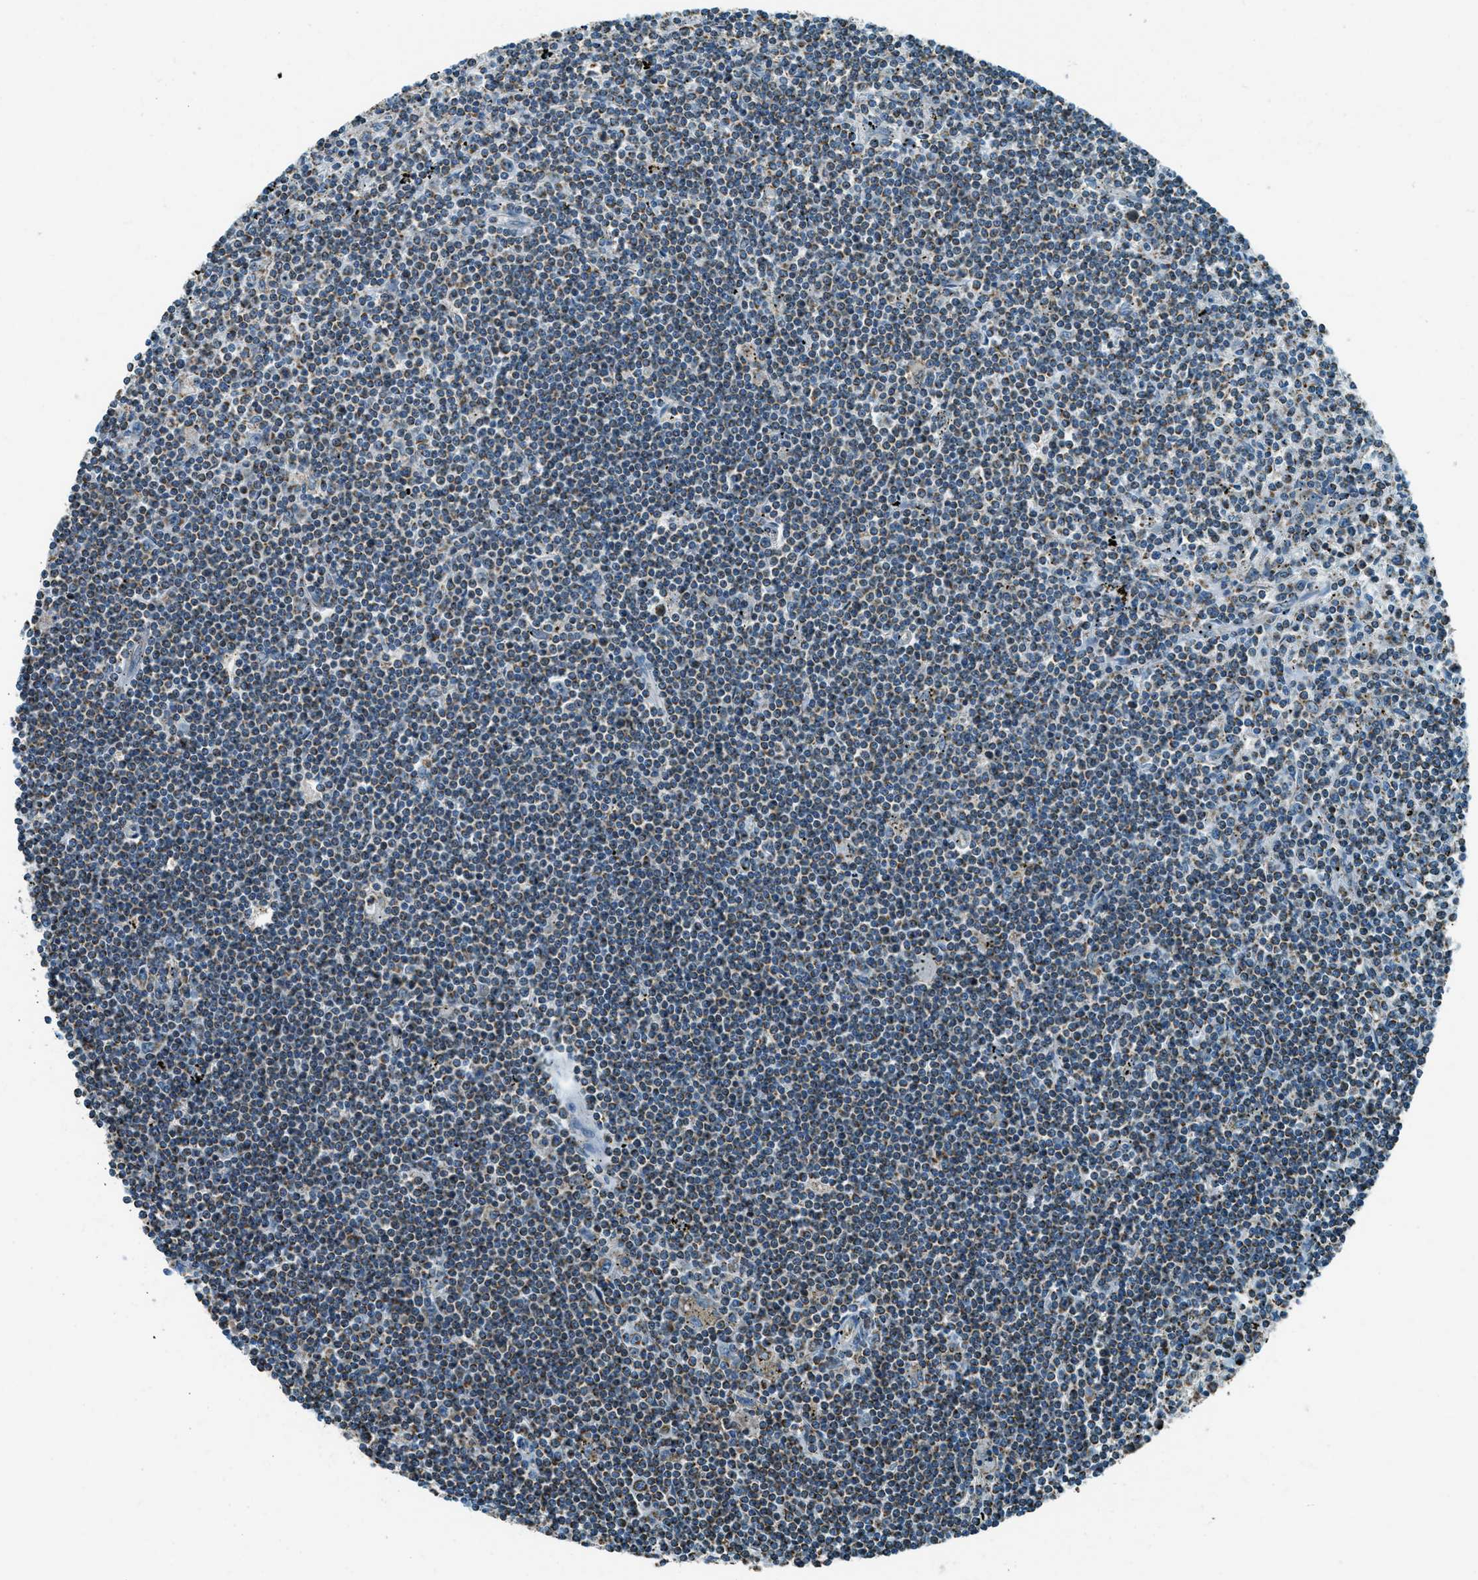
{"staining": {"intensity": "moderate", "quantity": "<25%", "location": "cytoplasmic/membranous"}, "tissue": "lymphoma", "cell_type": "Tumor cells", "image_type": "cancer", "snomed": [{"axis": "morphology", "description": "Malignant lymphoma, non-Hodgkin's type, Low grade"}, {"axis": "topography", "description": "Spleen"}], "caption": "Moderate cytoplasmic/membranous expression is appreciated in about <25% of tumor cells in lymphoma. (DAB IHC, brown staining for protein, blue staining for nuclei).", "gene": "CHST15", "patient": {"sex": "male", "age": 76}}